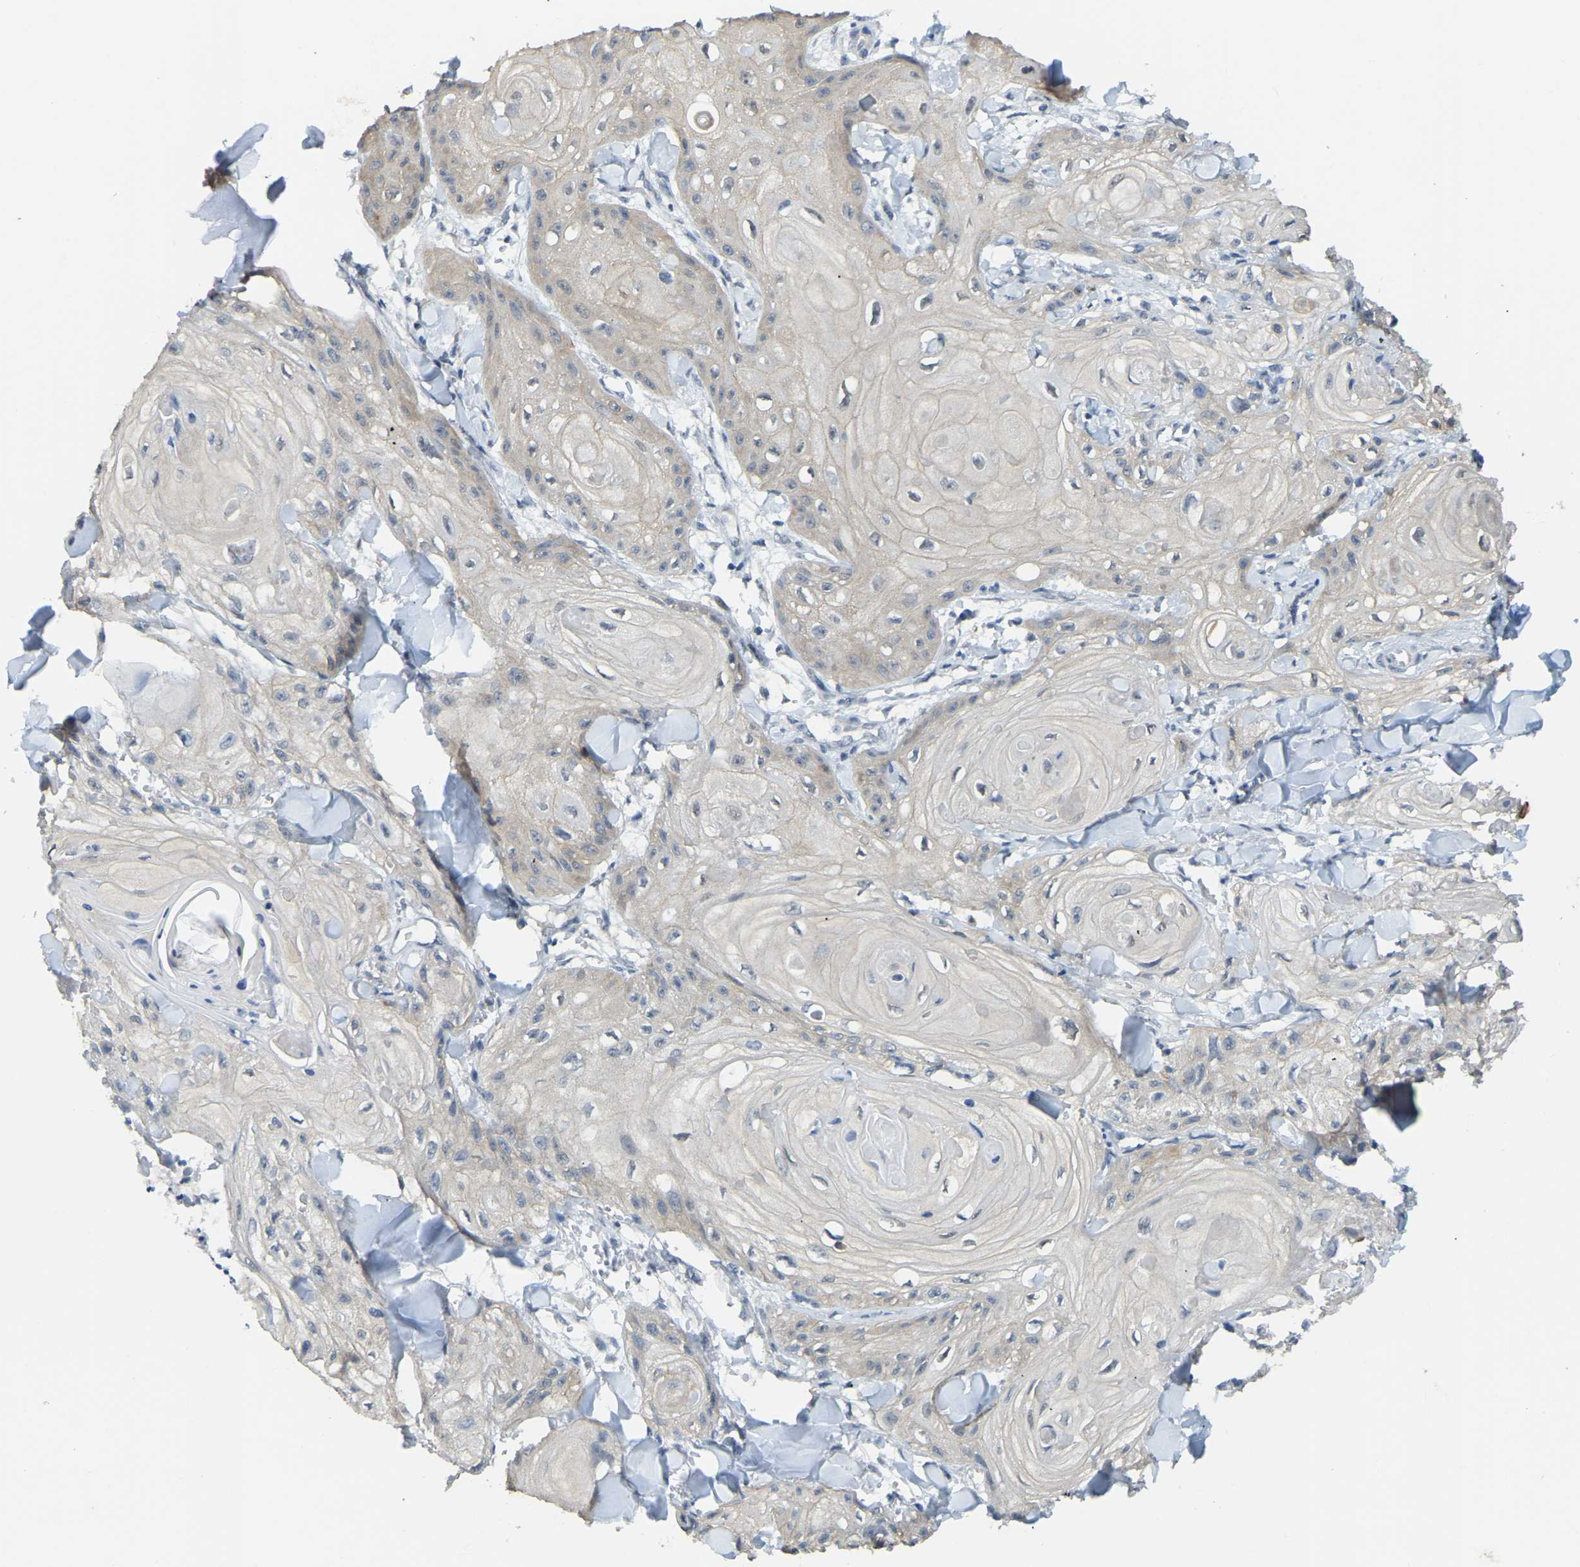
{"staining": {"intensity": "negative", "quantity": "none", "location": "none"}, "tissue": "skin cancer", "cell_type": "Tumor cells", "image_type": "cancer", "snomed": [{"axis": "morphology", "description": "Squamous cell carcinoma, NOS"}, {"axis": "topography", "description": "Skin"}], "caption": "There is no significant positivity in tumor cells of skin squamous cell carcinoma.", "gene": "AHNAK", "patient": {"sex": "male", "age": 74}}